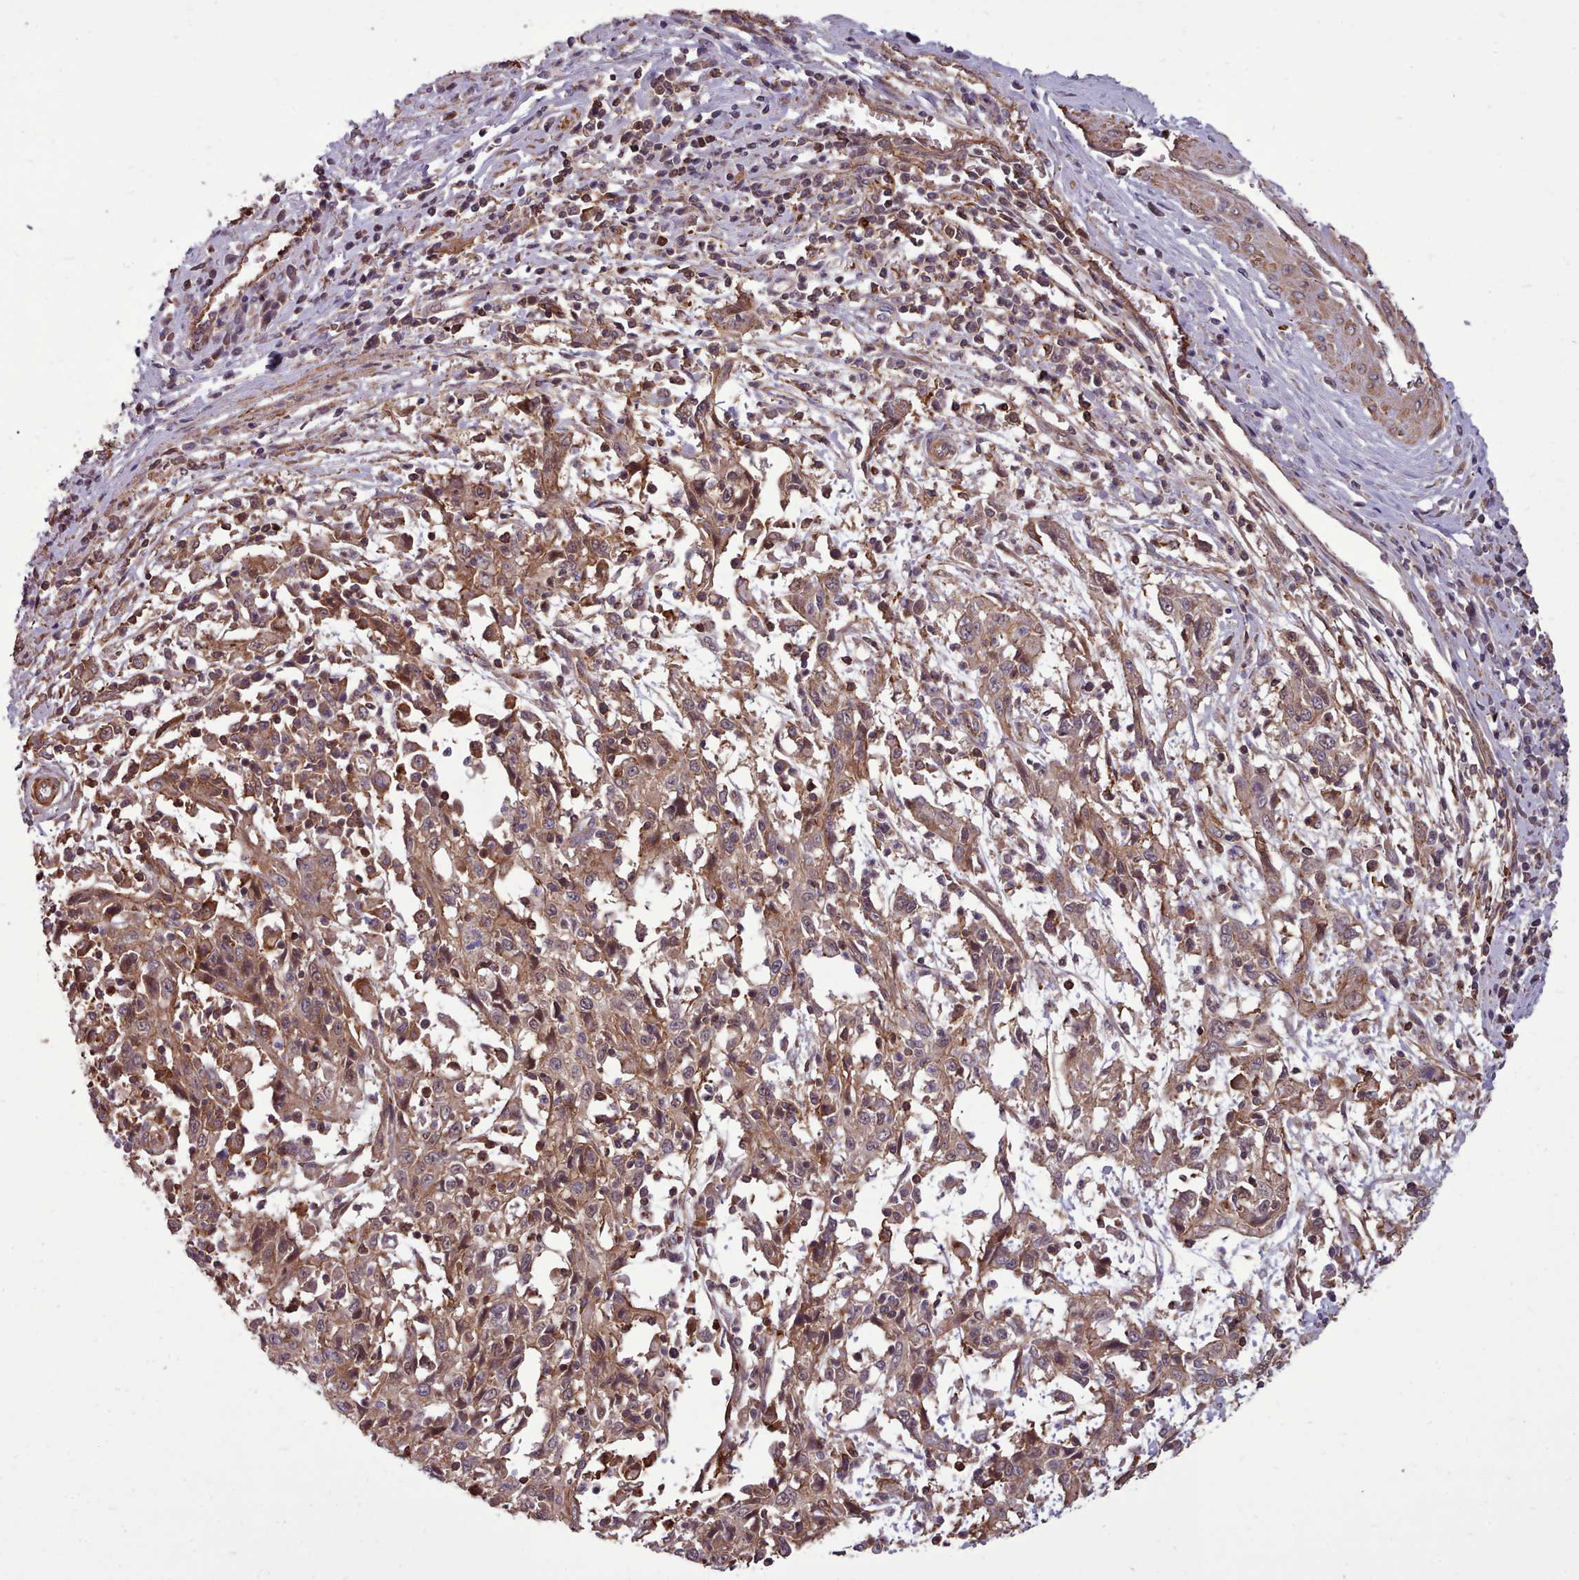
{"staining": {"intensity": "weak", "quantity": ">75%", "location": "cytoplasmic/membranous"}, "tissue": "cervical cancer", "cell_type": "Tumor cells", "image_type": "cancer", "snomed": [{"axis": "morphology", "description": "Squamous cell carcinoma, NOS"}, {"axis": "topography", "description": "Cervix"}], "caption": "Immunohistochemical staining of human squamous cell carcinoma (cervical) demonstrates weak cytoplasmic/membranous protein staining in about >75% of tumor cells.", "gene": "STUB1", "patient": {"sex": "female", "age": 46}}